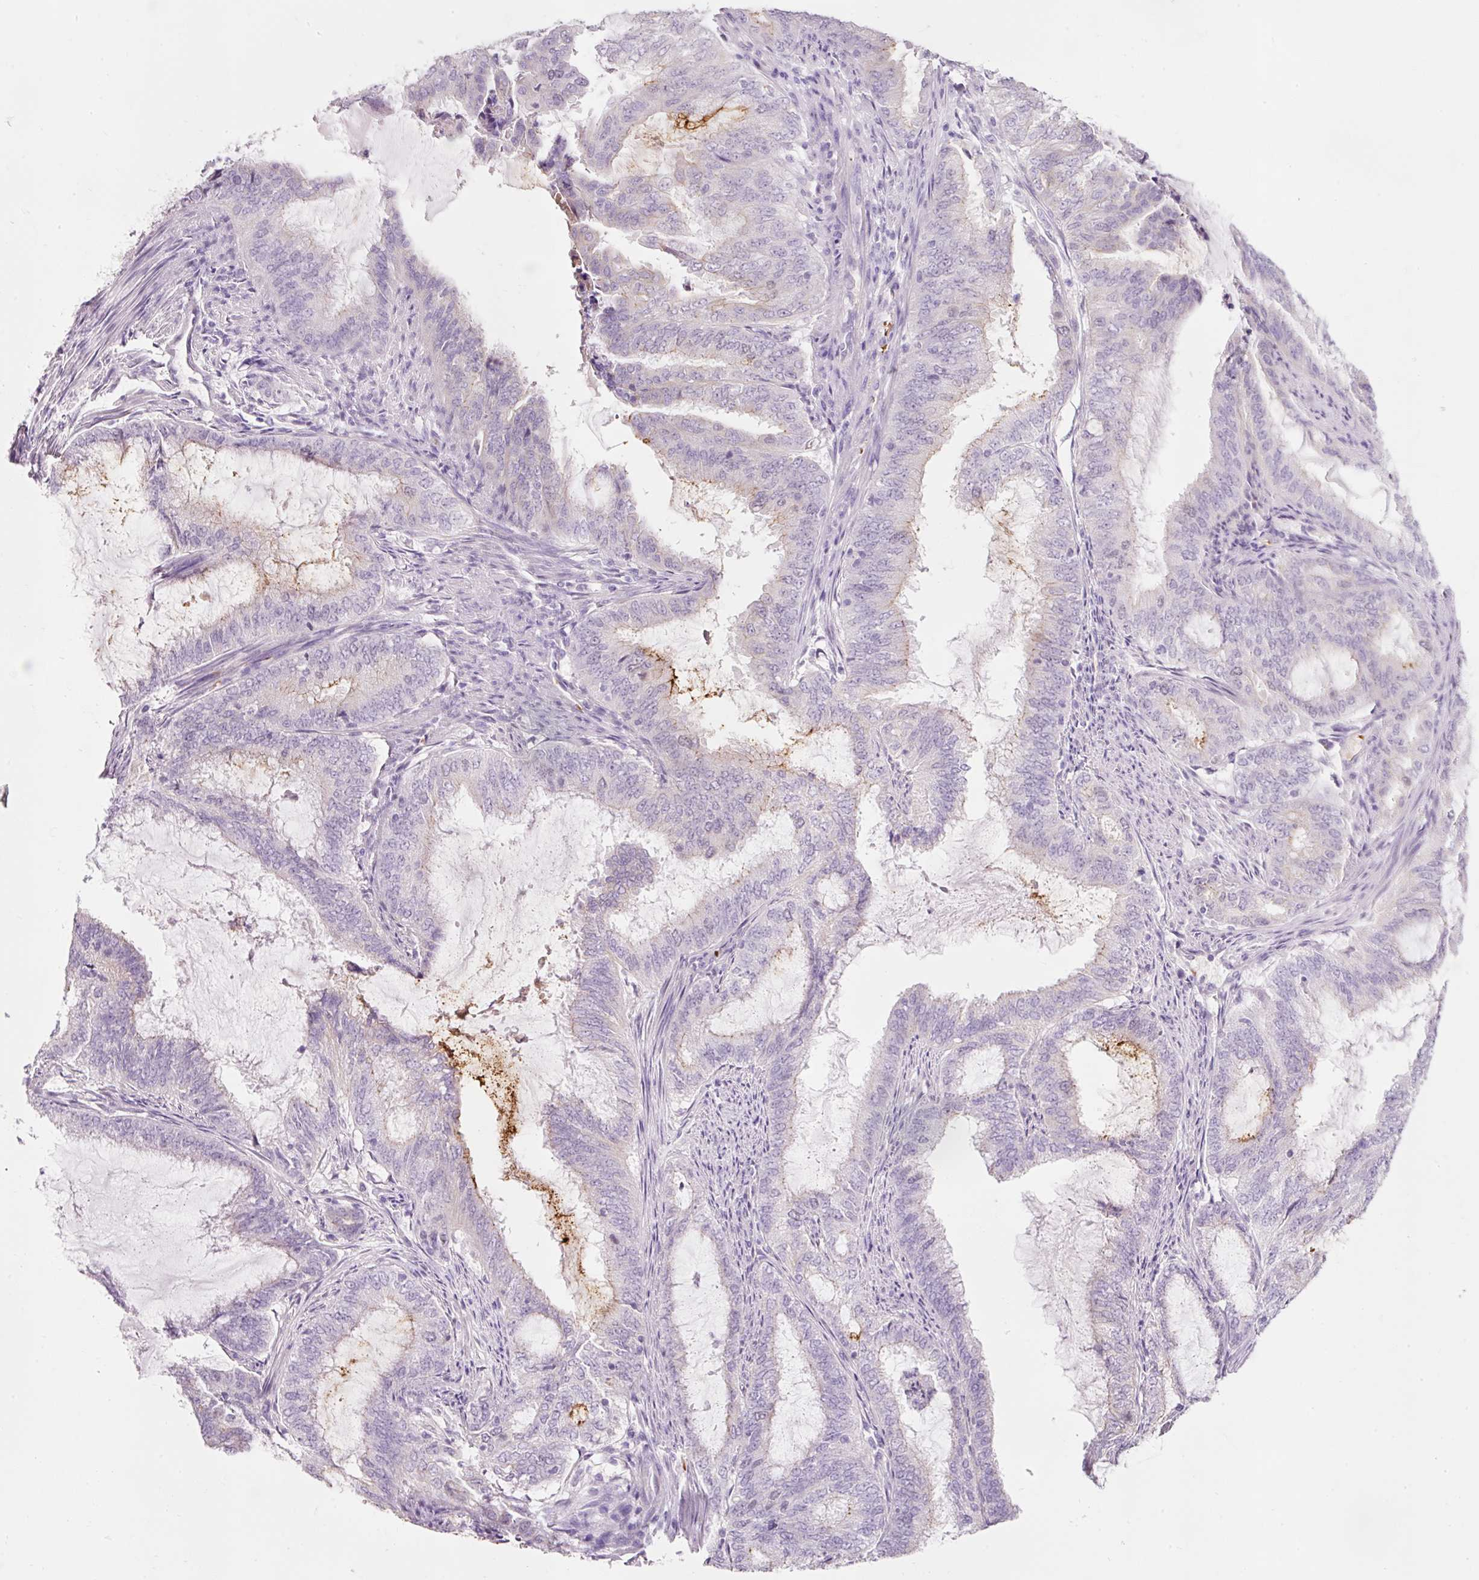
{"staining": {"intensity": "negative", "quantity": "none", "location": "none"}, "tissue": "endometrial cancer", "cell_type": "Tumor cells", "image_type": "cancer", "snomed": [{"axis": "morphology", "description": "Adenocarcinoma, NOS"}, {"axis": "topography", "description": "Endometrium"}], "caption": "A photomicrograph of human adenocarcinoma (endometrial) is negative for staining in tumor cells.", "gene": "DHRS11", "patient": {"sex": "female", "age": 51}}